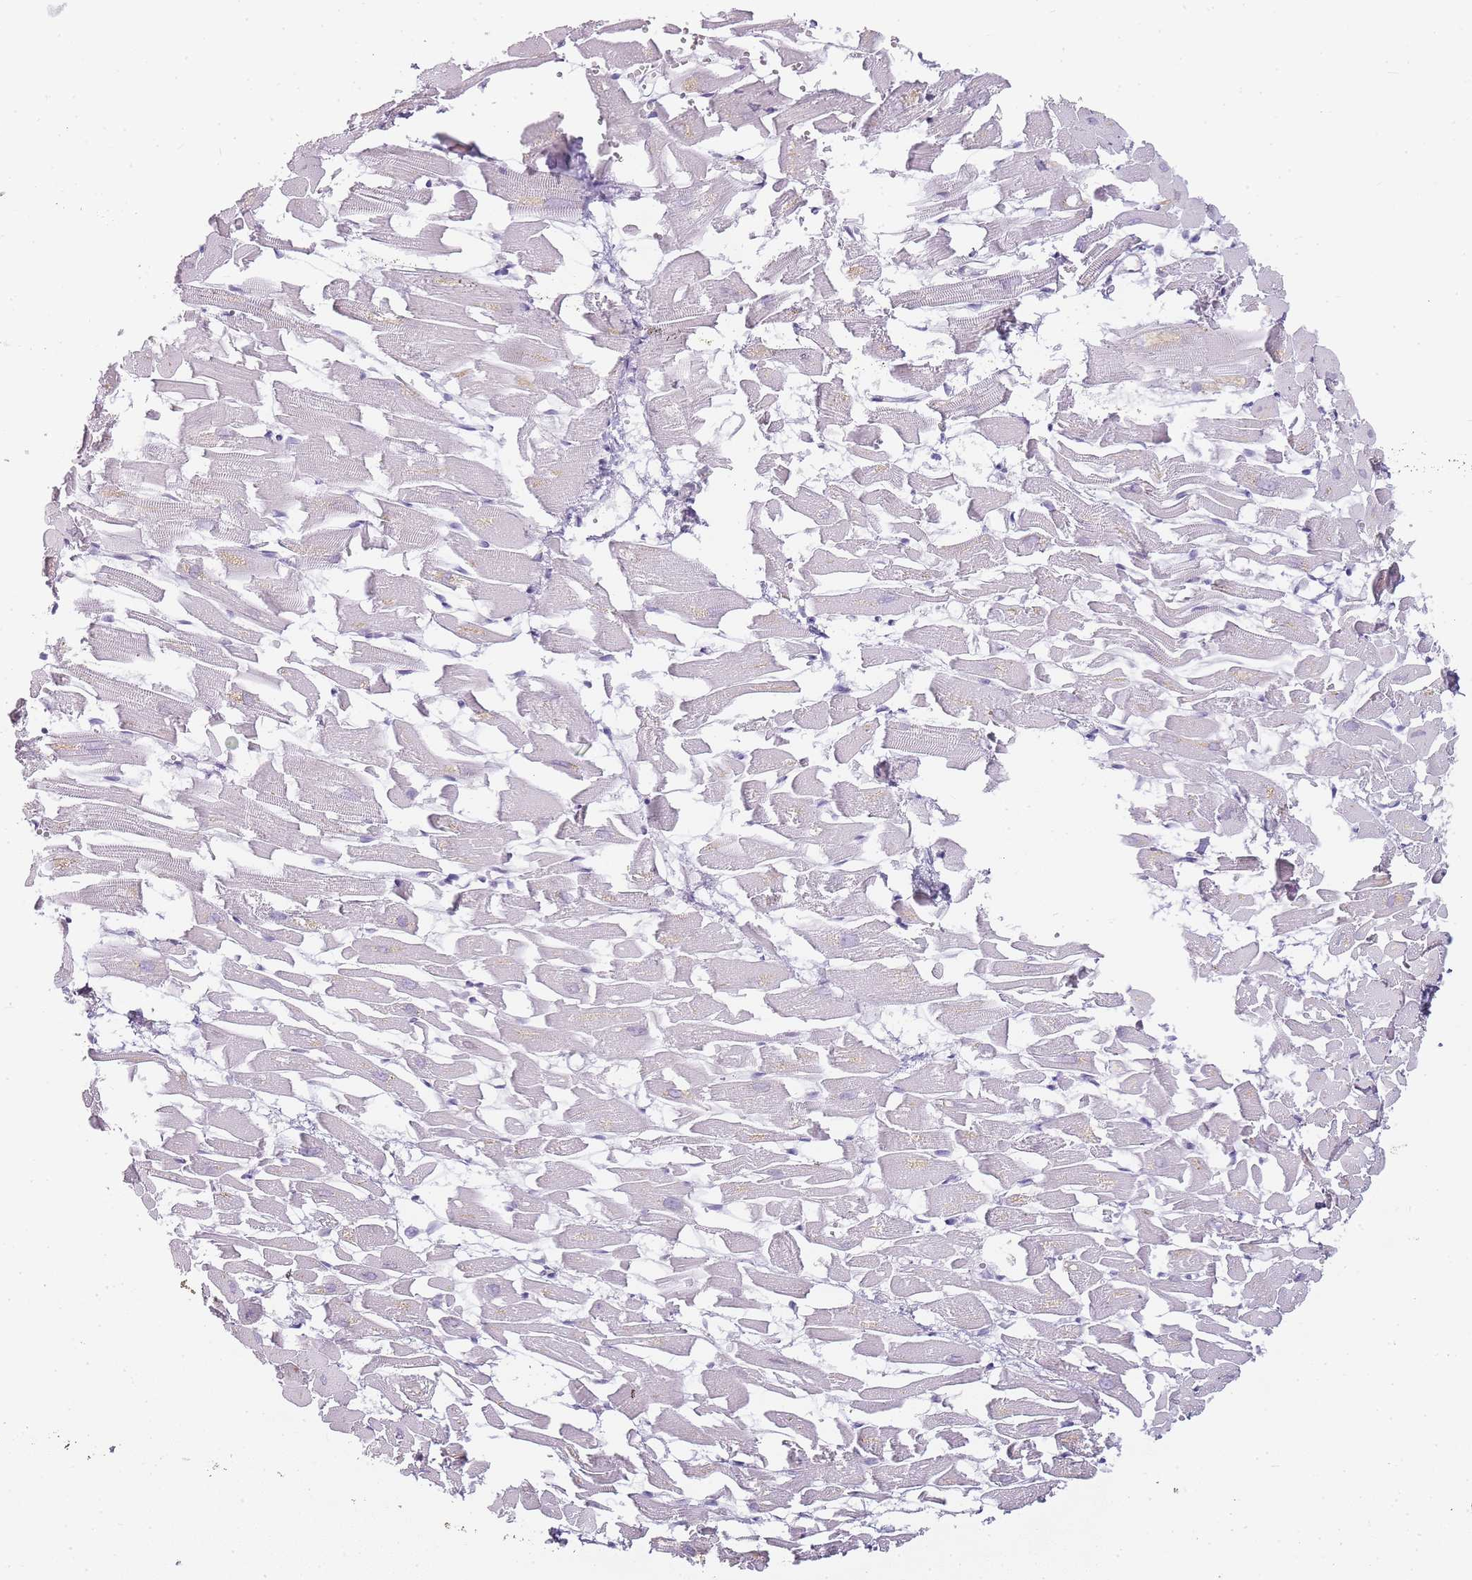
{"staining": {"intensity": "negative", "quantity": "none", "location": "none"}, "tissue": "heart muscle", "cell_type": "Cardiomyocytes", "image_type": "normal", "snomed": [{"axis": "morphology", "description": "Normal tissue, NOS"}, {"axis": "topography", "description": "Heart"}], "caption": "High power microscopy histopathology image of an immunohistochemistry (IHC) image of benign heart muscle, revealing no significant expression in cardiomyocytes.", "gene": "JAKMIP1", "patient": {"sex": "female", "age": 64}}